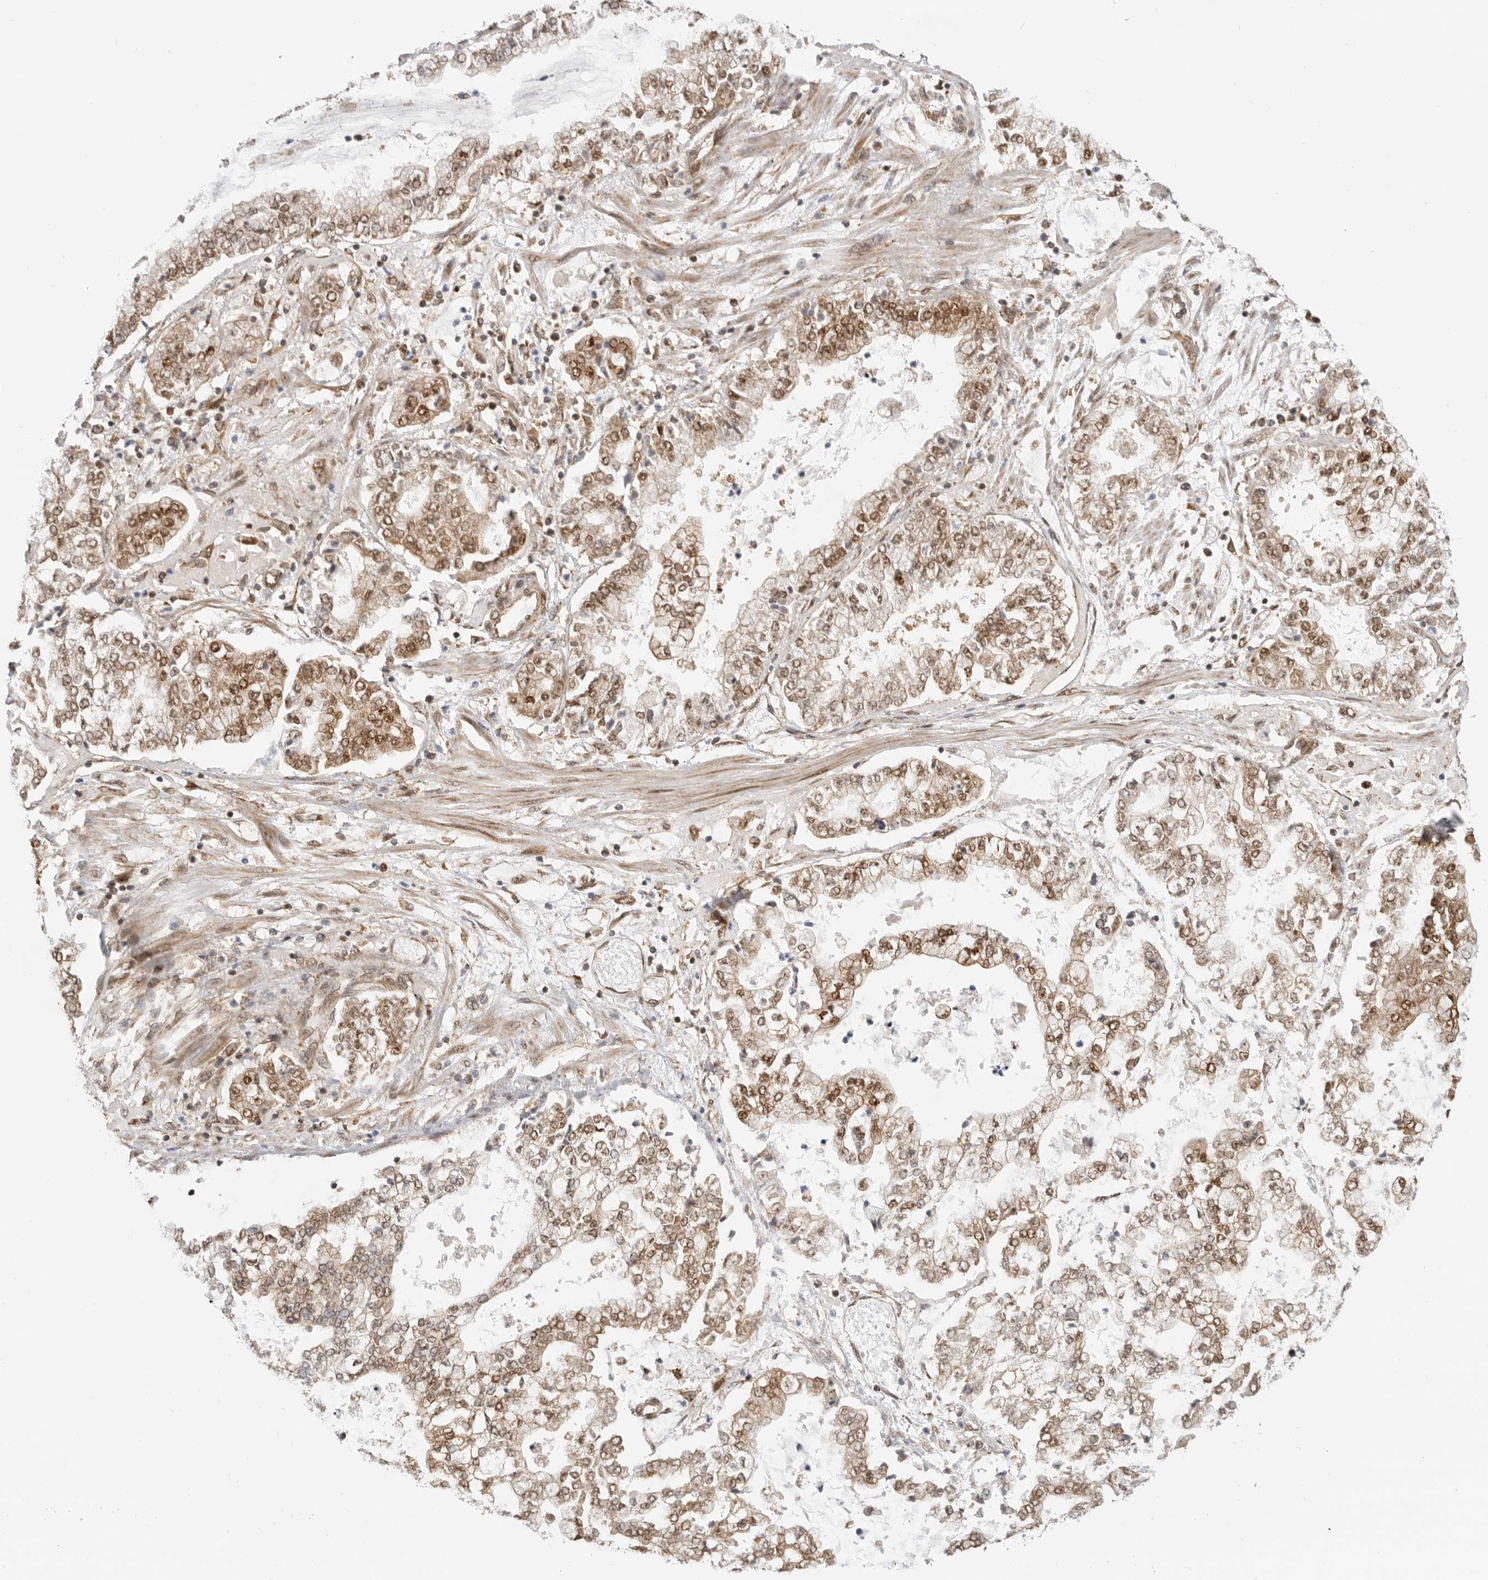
{"staining": {"intensity": "moderate", "quantity": ">75%", "location": "cytoplasmic/membranous,nuclear"}, "tissue": "stomach cancer", "cell_type": "Tumor cells", "image_type": "cancer", "snomed": [{"axis": "morphology", "description": "Adenocarcinoma, NOS"}, {"axis": "topography", "description": "Stomach"}], "caption": "A high-resolution image shows immunohistochemistry staining of stomach cancer (adenocarcinoma), which demonstrates moderate cytoplasmic/membranous and nuclear positivity in about >75% of tumor cells.", "gene": "DCAF8", "patient": {"sex": "male", "age": 76}}